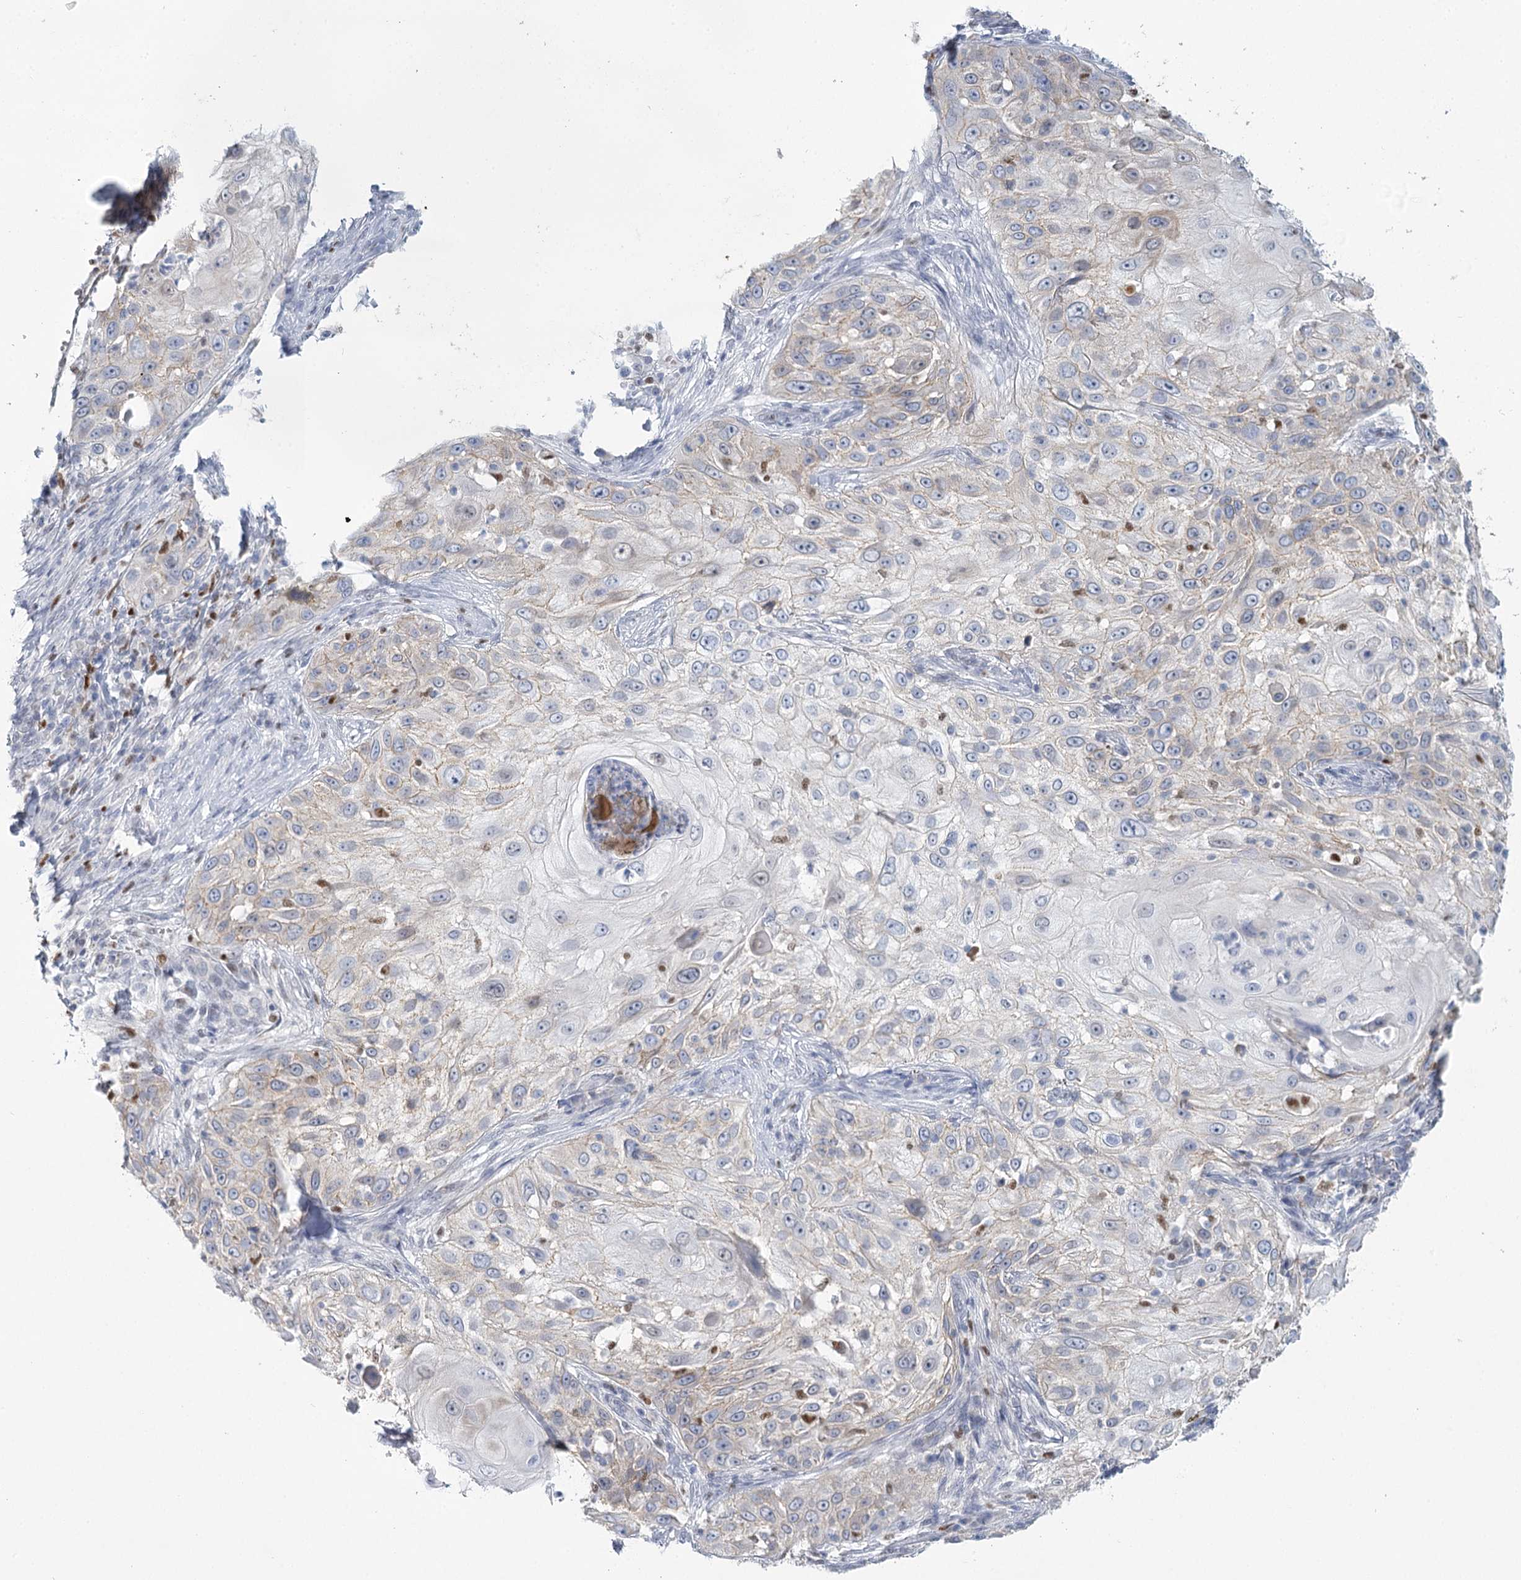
{"staining": {"intensity": "weak", "quantity": "25%-75%", "location": "cytoplasmic/membranous"}, "tissue": "skin cancer", "cell_type": "Tumor cells", "image_type": "cancer", "snomed": [{"axis": "morphology", "description": "Squamous cell carcinoma, NOS"}, {"axis": "topography", "description": "Skin"}], "caption": "There is low levels of weak cytoplasmic/membranous positivity in tumor cells of squamous cell carcinoma (skin), as demonstrated by immunohistochemical staining (brown color).", "gene": "IGSF3", "patient": {"sex": "female", "age": 44}}